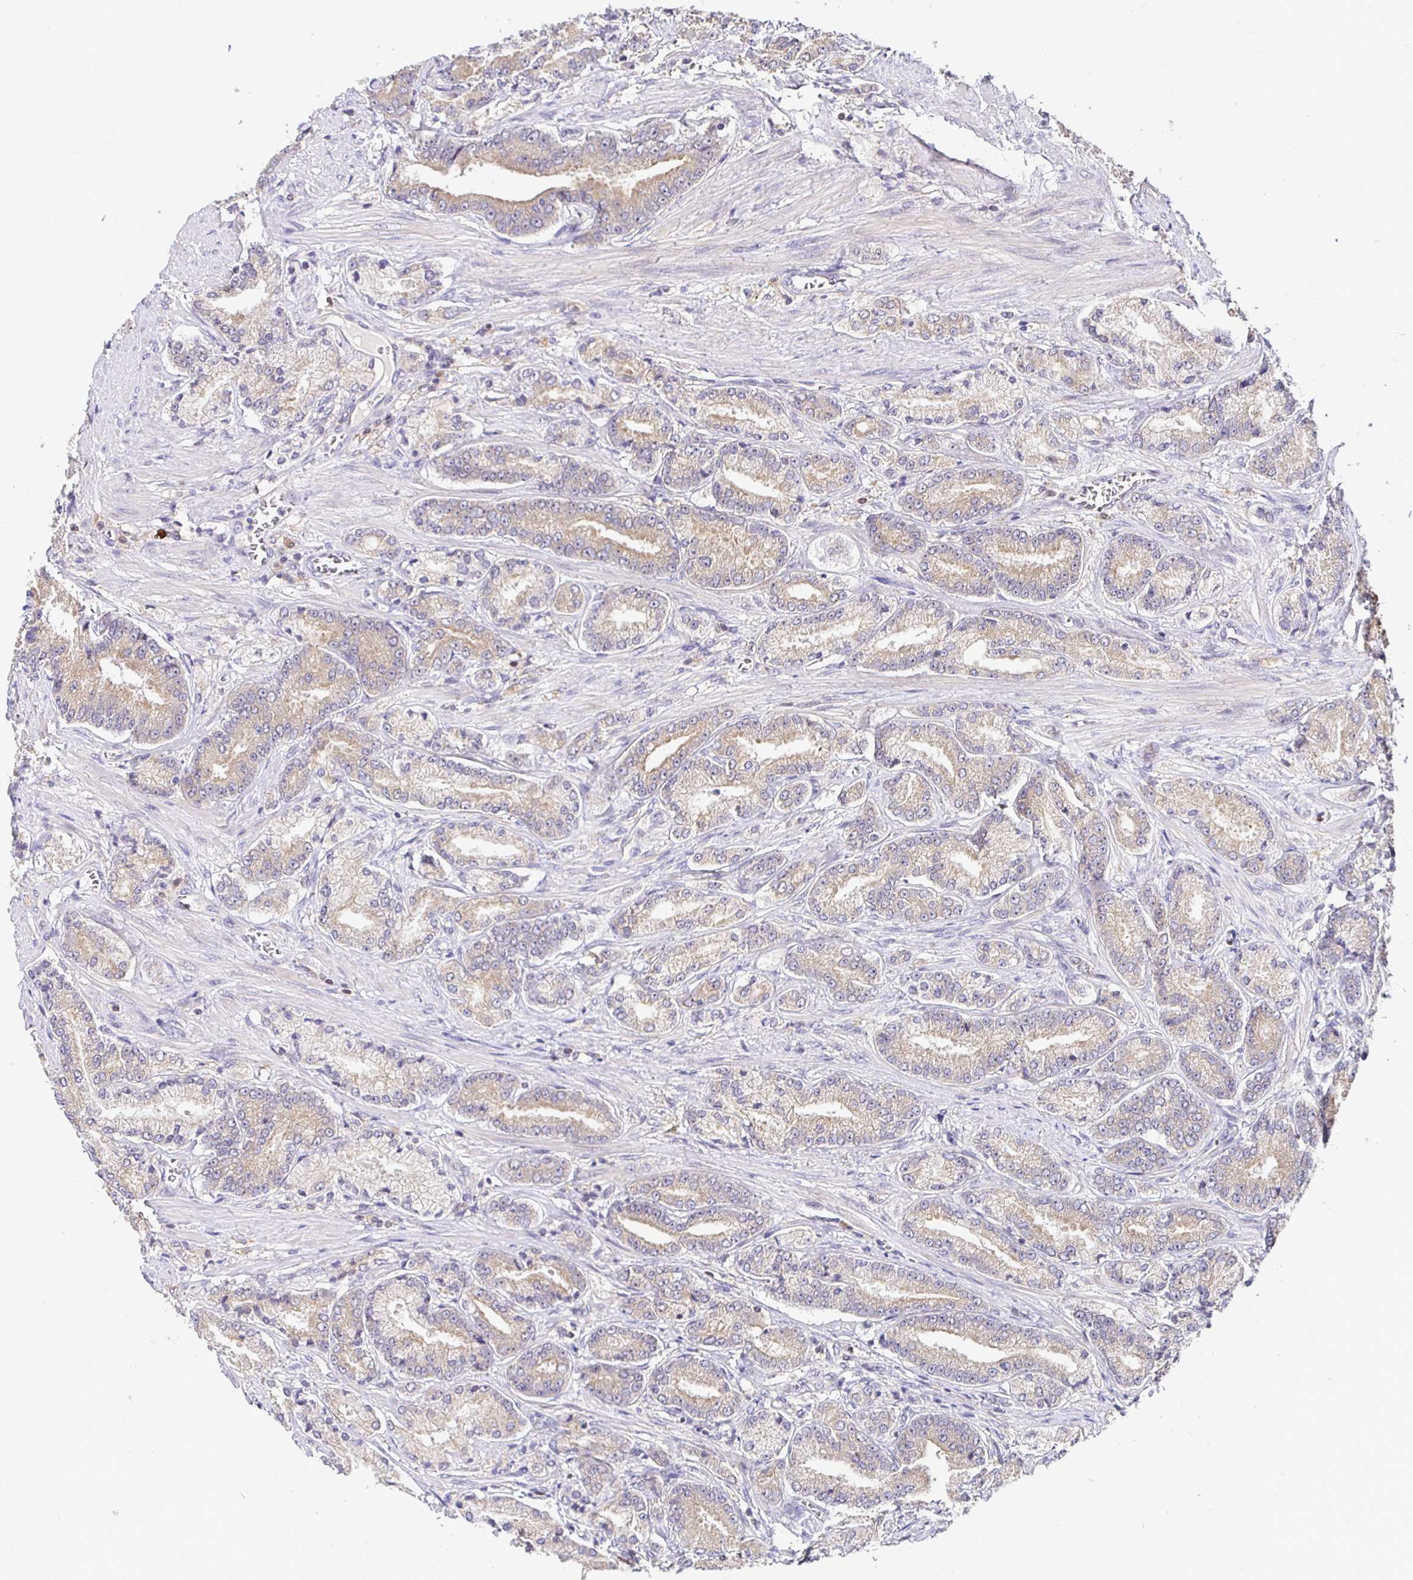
{"staining": {"intensity": "weak", "quantity": ">75%", "location": "cytoplasmic/membranous"}, "tissue": "prostate cancer", "cell_type": "Tumor cells", "image_type": "cancer", "snomed": [{"axis": "morphology", "description": "Adenocarcinoma, High grade"}, {"axis": "topography", "description": "Prostate and seminal vesicle, NOS"}], "caption": "Prostate cancer stained for a protein displays weak cytoplasmic/membranous positivity in tumor cells.", "gene": "SATB1", "patient": {"sex": "male", "age": 61}}